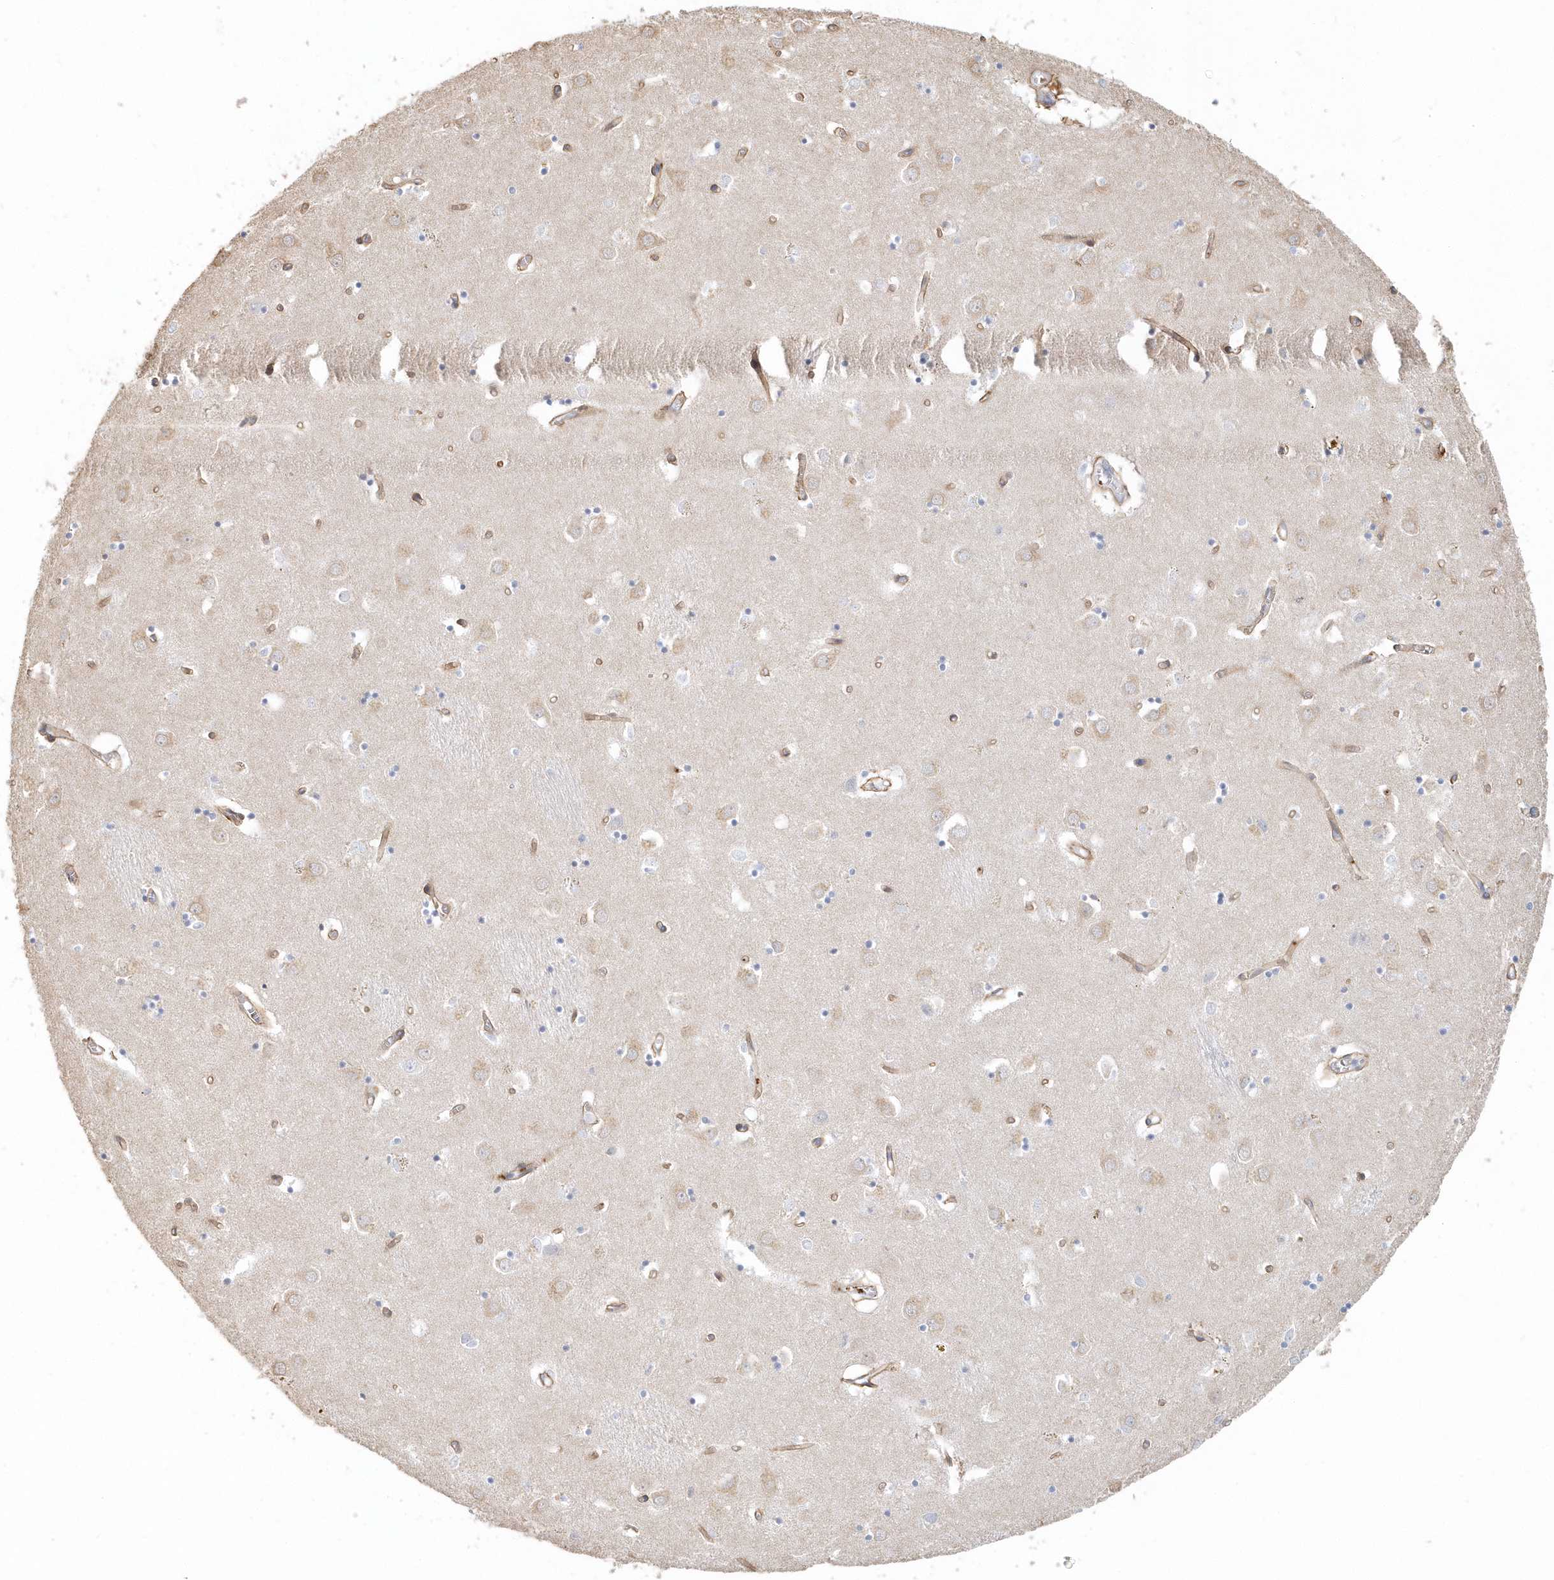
{"staining": {"intensity": "negative", "quantity": "none", "location": "none"}, "tissue": "caudate", "cell_type": "Glial cells", "image_type": "normal", "snomed": [{"axis": "morphology", "description": "Normal tissue, NOS"}, {"axis": "topography", "description": "Lateral ventricle wall"}], "caption": "Human caudate stained for a protein using IHC demonstrates no staining in glial cells.", "gene": "MMRN1", "patient": {"sex": "male", "age": 70}}